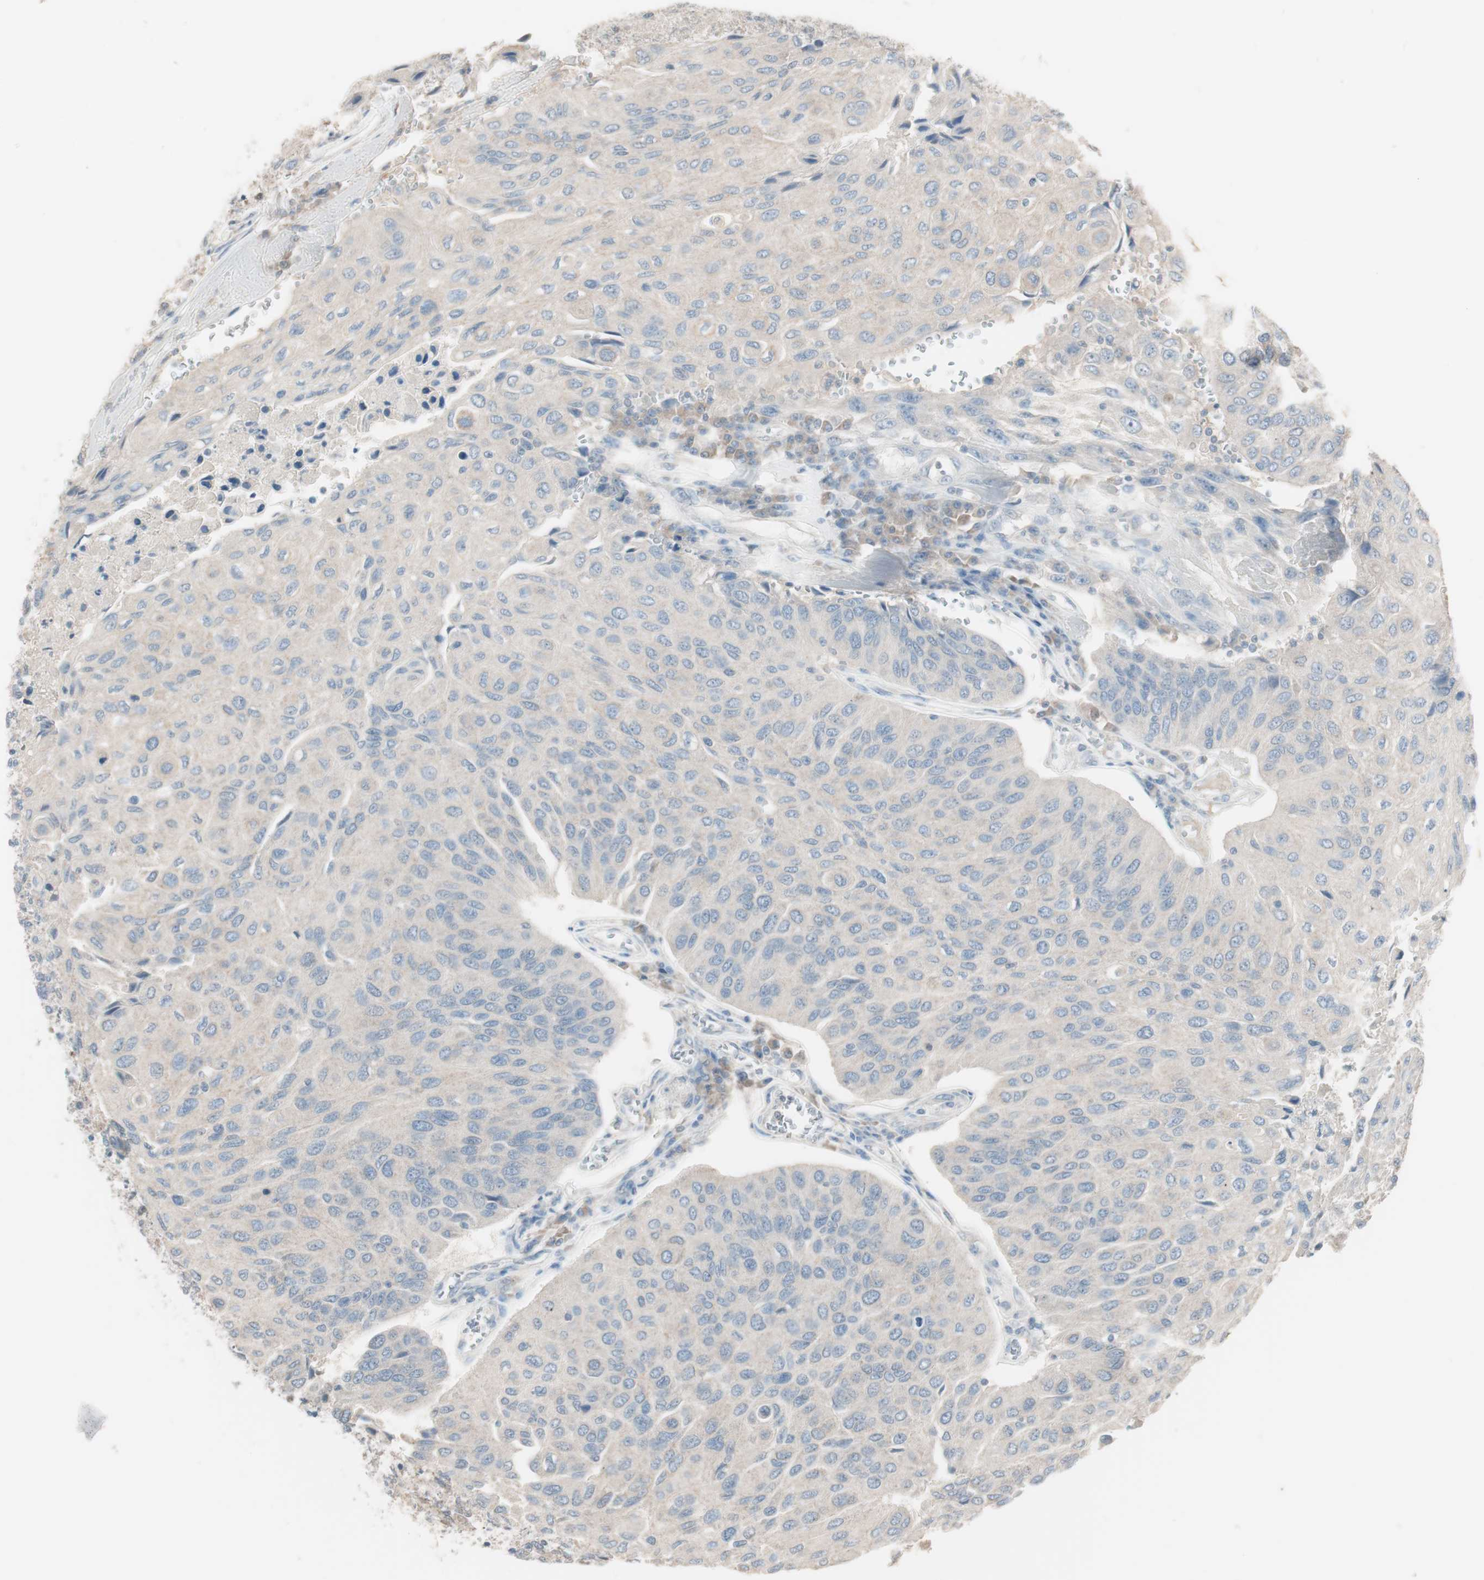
{"staining": {"intensity": "weak", "quantity": "25%-75%", "location": "cytoplasmic/membranous"}, "tissue": "urothelial cancer", "cell_type": "Tumor cells", "image_type": "cancer", "snomed": [{"axis": "morphology", "description": "Urothelial carcinoma, High grade"}, {"axis": "topography", "description": "Urinary bladder"}], "caption": "Protein expression analysis of human urothelial carcinoma (high-grade) reveals weak cytoplasmic/membranous positivity in about 25%-75% of tumor cells.", "gene": "KHK", "patient": {"sex": "male", "age": 66}}